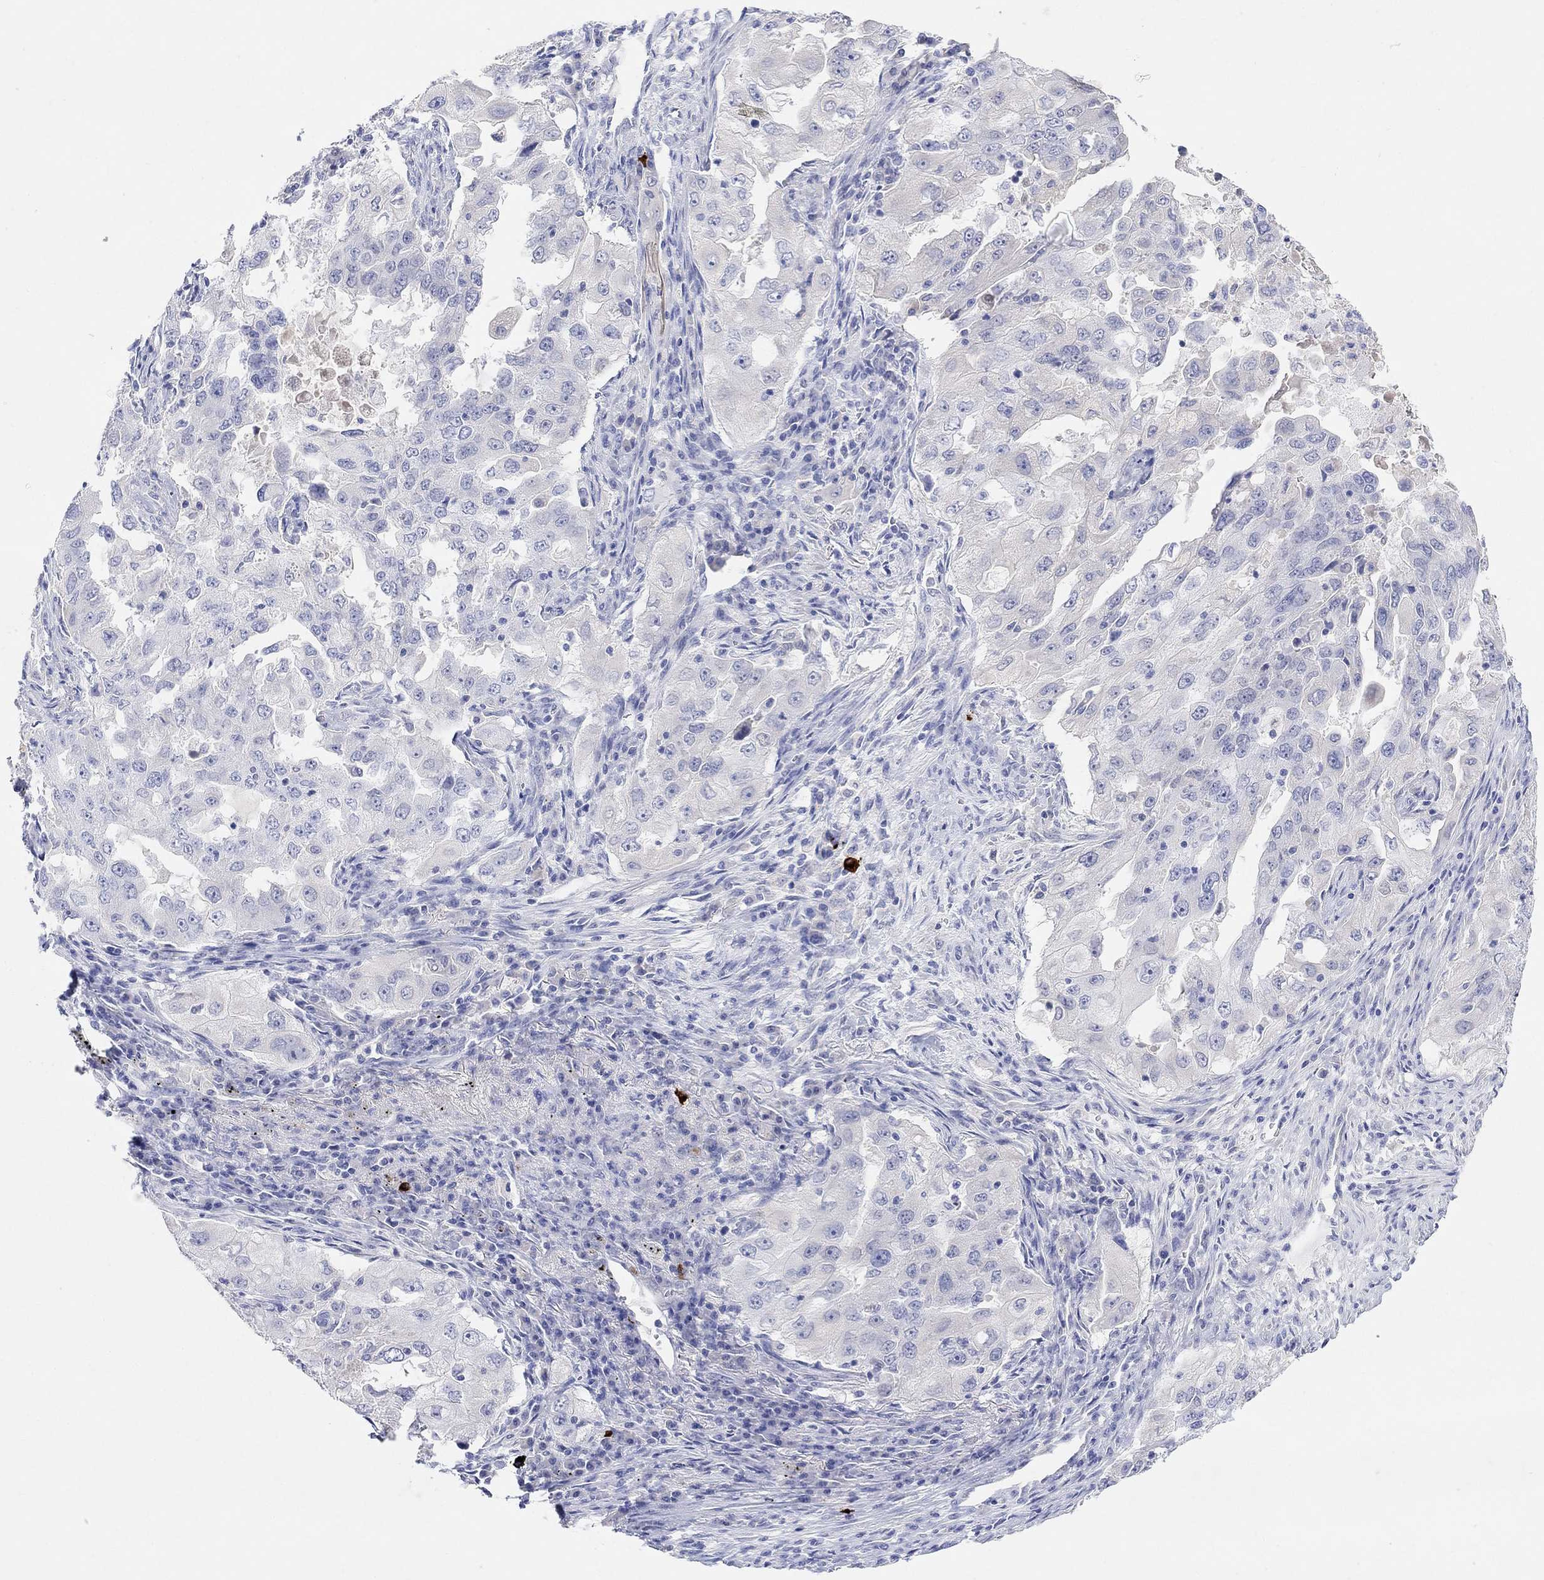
{"staining": {"intensity": "negative", "quantity": "none", "location": "none"}, "tissue": "lung cancer", "cell_type": "Tumor cells", "image_type": "cancer", "snomed": [{"axis": "morphology", "description": "Adenocarcinoma, NOS"}, {"axis": "topography", "description": "Lung"}], "caption": "Lung cancer (adenocarcinoma) was stained to show a protein in brown. There is no significant positivity in tumor cells. Nuclei are stained in blue.", "gene": "TYR", "patient": {"sex": "female", "age": 61}}